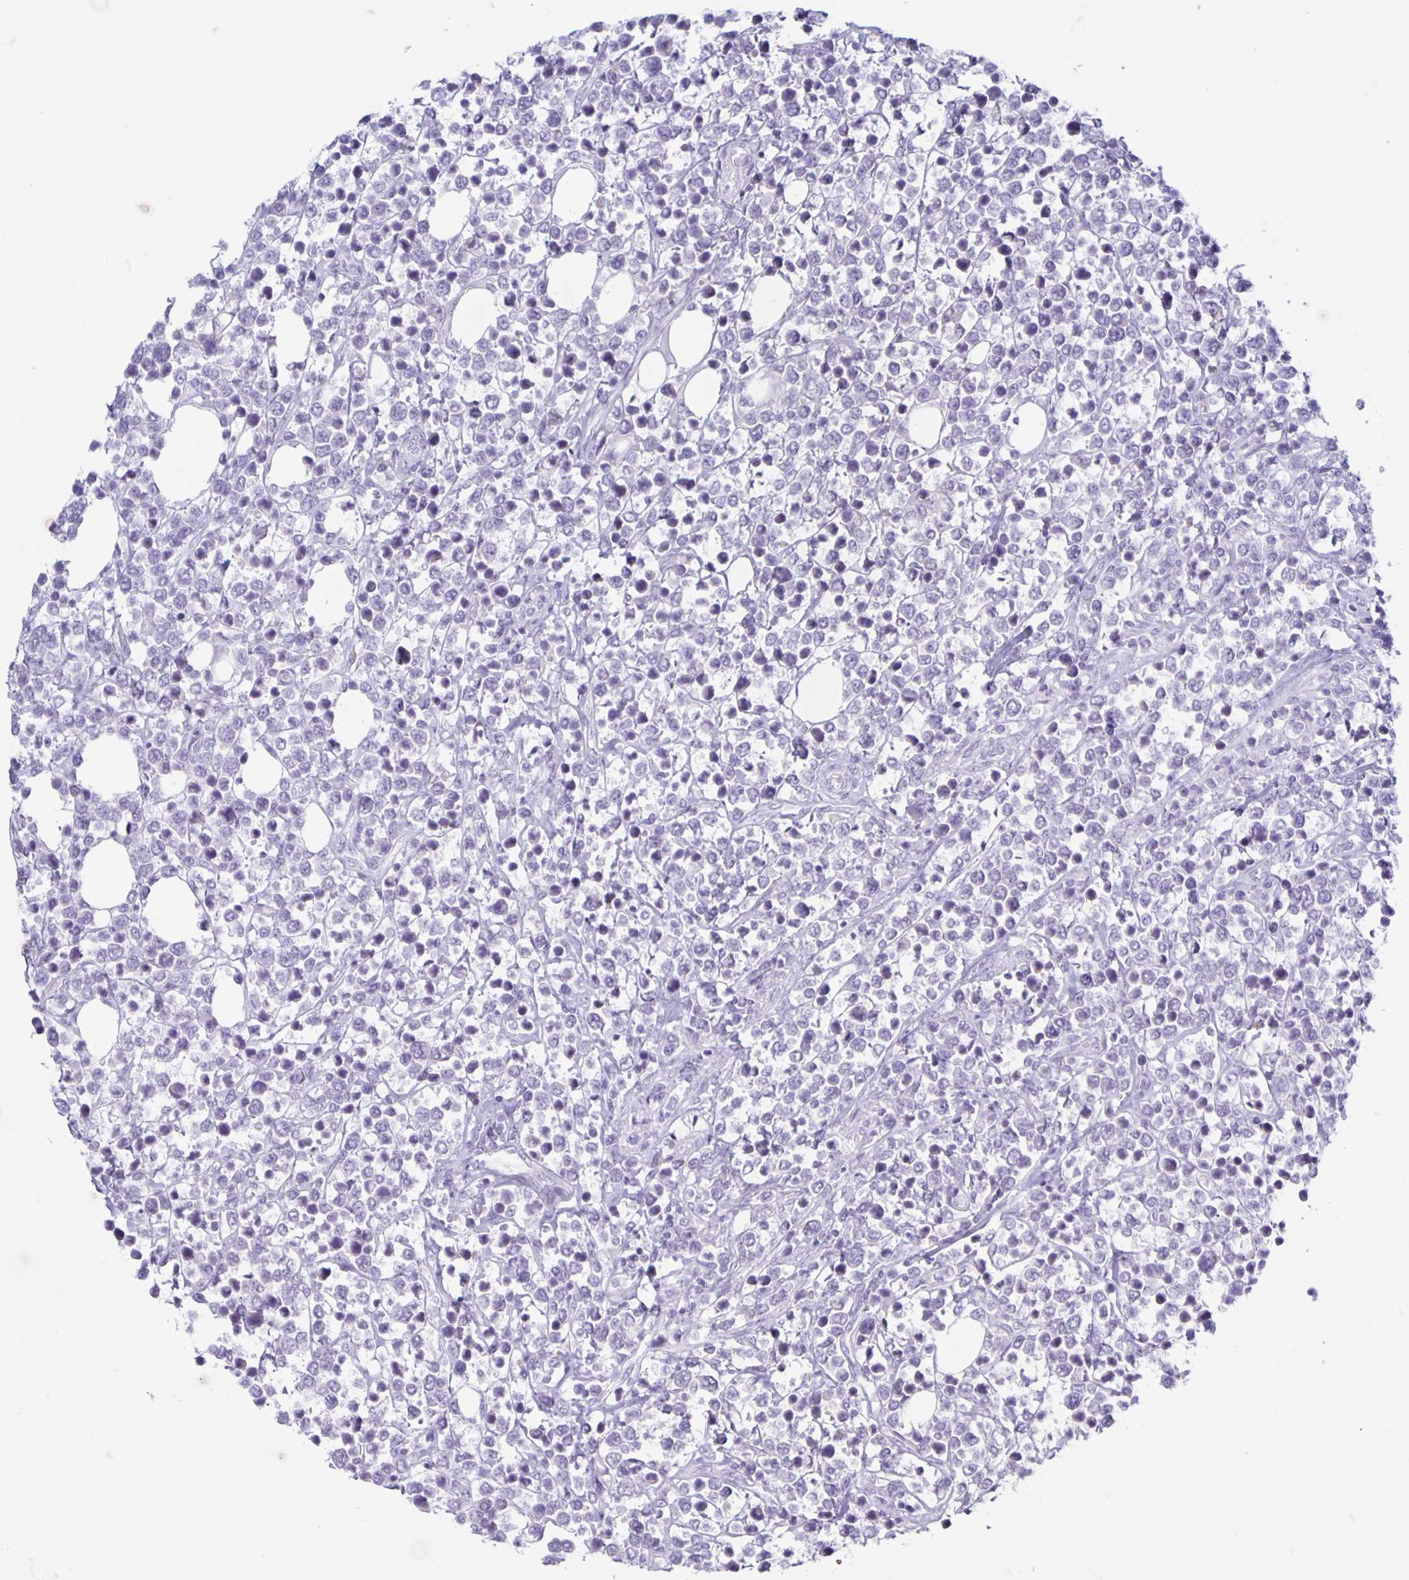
{"staining": {"intensity": "negative", "quantity": "none", "location": "none"}, "tissue": "lymphoma", "cell_type": "Tumor cells", "image_type": "cancer", "snomed": [{"axis": "morphology", "description": "Malignant lymphoma, non-Hodgkin's type, Low grade"}, {"axis": "topography", "description": "Lymph node"}], "caption": "High magnification brightfield microscopy of malignant lymphoma, non-Hodgkin's type (low-grade) stained with DAB (3,3'-diaminobenzidine) (brown) and counterstained with hematoxylin (blue): tumor cells show no significant expression. Brightfield microscopy of immunohistochemistry stained with DAB (brown) and hematoxylin (blue), captured at high magnification.", "gene": "CT45A5", "patient": {"sex": "male", "age": 60}}